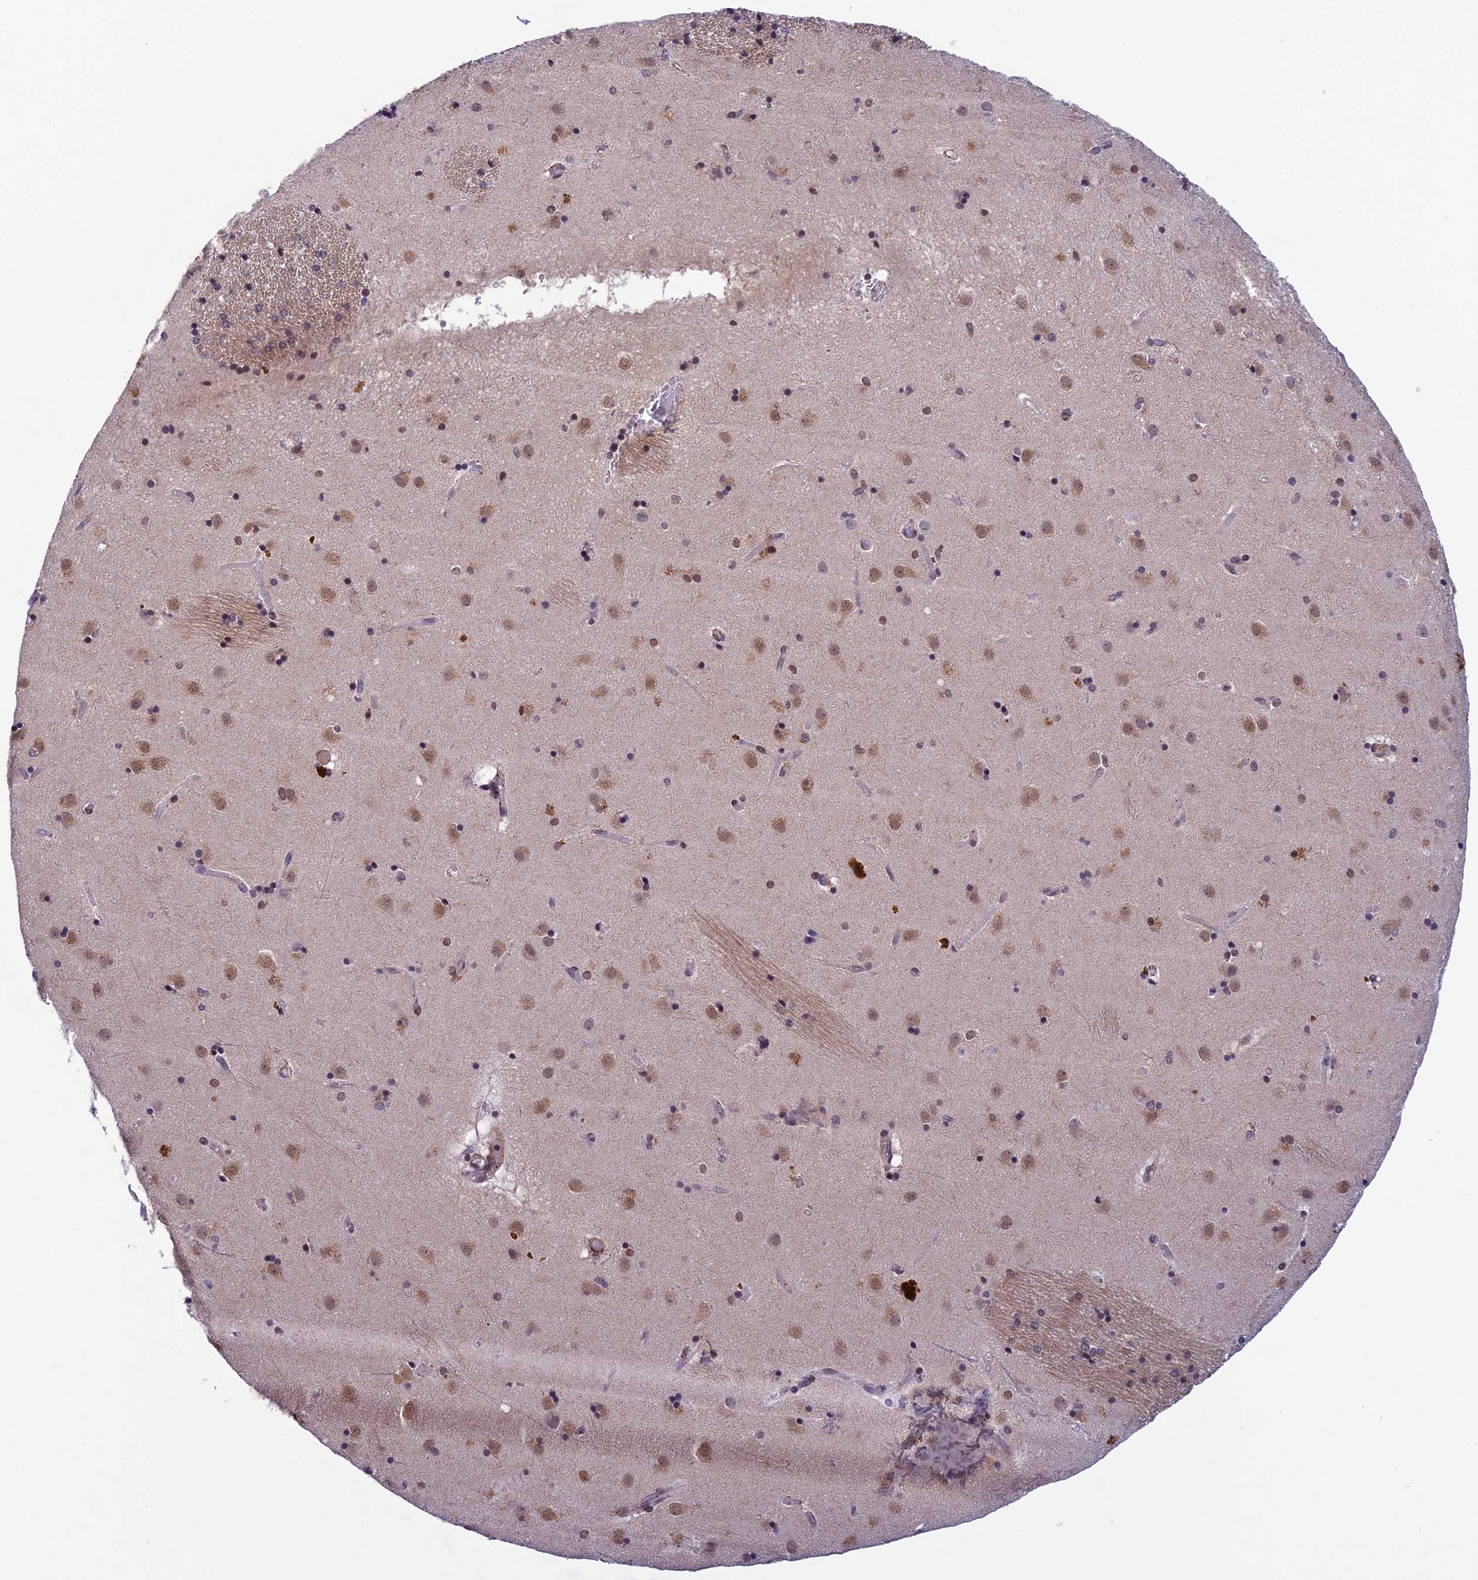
{"staining": {"intensity": "moderate", "quantity": "<25%", "location": "nuclear"}, "tissue": "caudate", "cell_type": "Glial cells", "image_type": "normal", "snomed": [{"axis": "morphology", "description": "Normal tissue, NOS"}, {"axis": "topography", "description": "Lateral ventricle wall"}], "caption": "Immunohistochemical staining of unremarkable caudate demonstrates moderate nuclear protein positivity in approximately <25% of glial cells.", "gene": "NIPBL", "patient": {"sex": "male", "age": 70}}